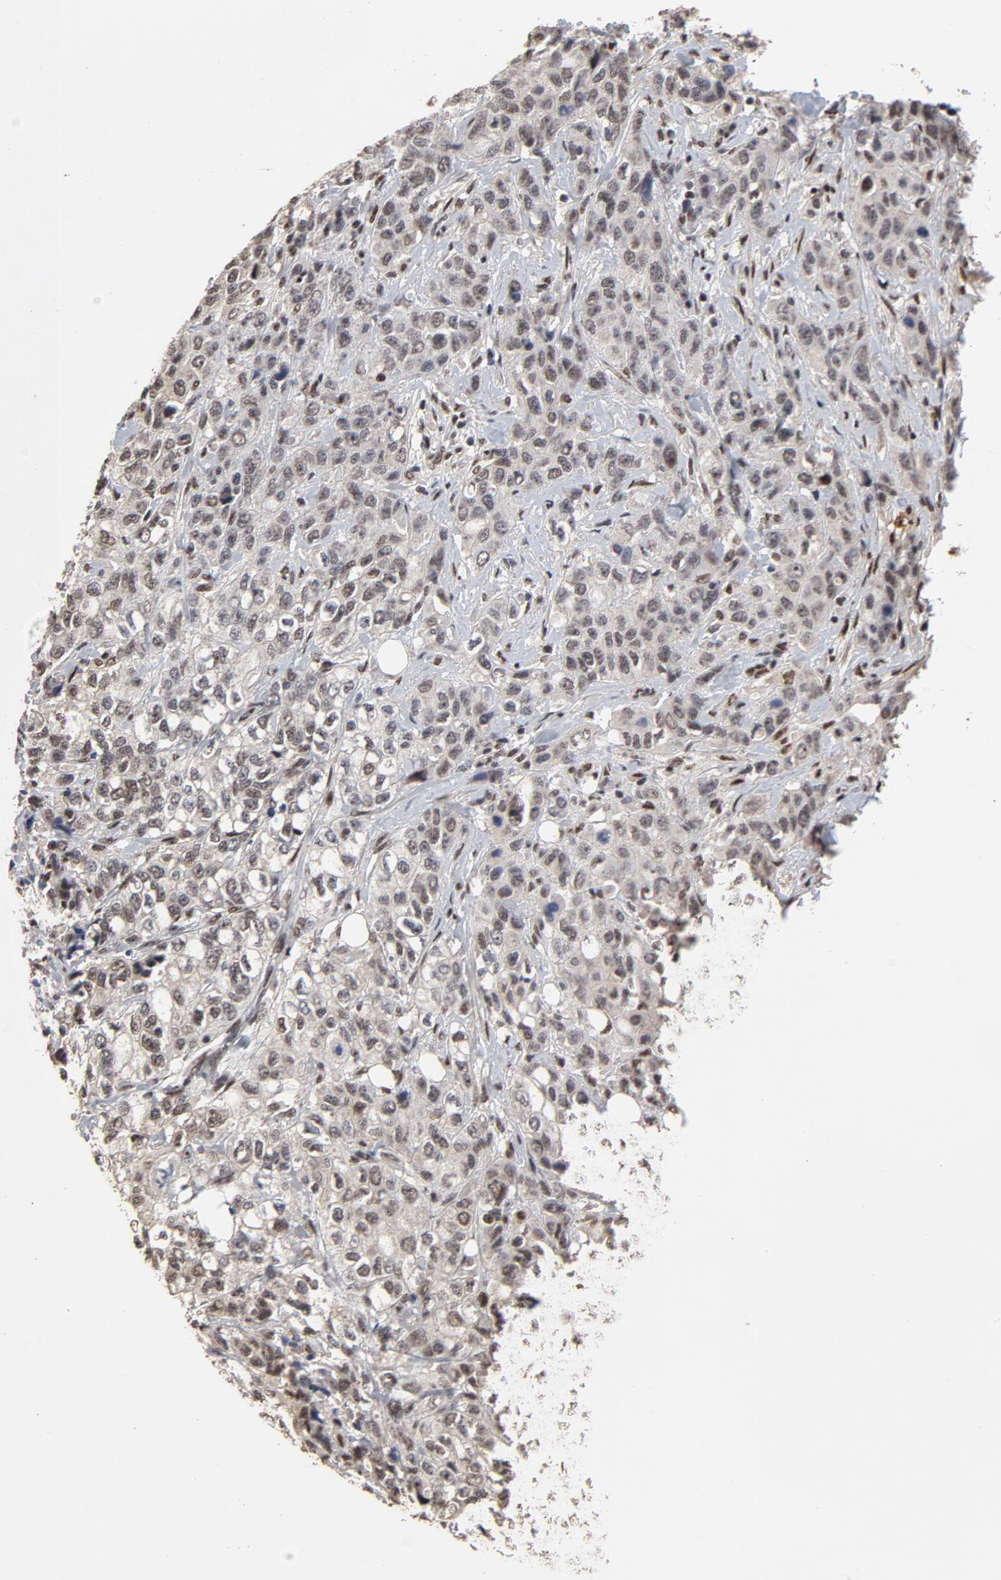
{"staining": {"intensity": "strong", "quantity": "25%-75%", "location": "nuclear"}, "tissue": "stomach cancer", "cell_type": "Tumor cells", "image_type": "cancer", "snomed": [{"axis": "morphology", "description": "Adenocarcinoma, NOS"}, {"axis": "topography", "description": "Stomach"}], "caption": "Human adenocarcinoma (stomach) stained with a brown dye displays strong nuclear positive positivity in about 25%-75% of tumor cells.", "gene": "TP53RK", "patient": {"sex": "male", "age": 48}}